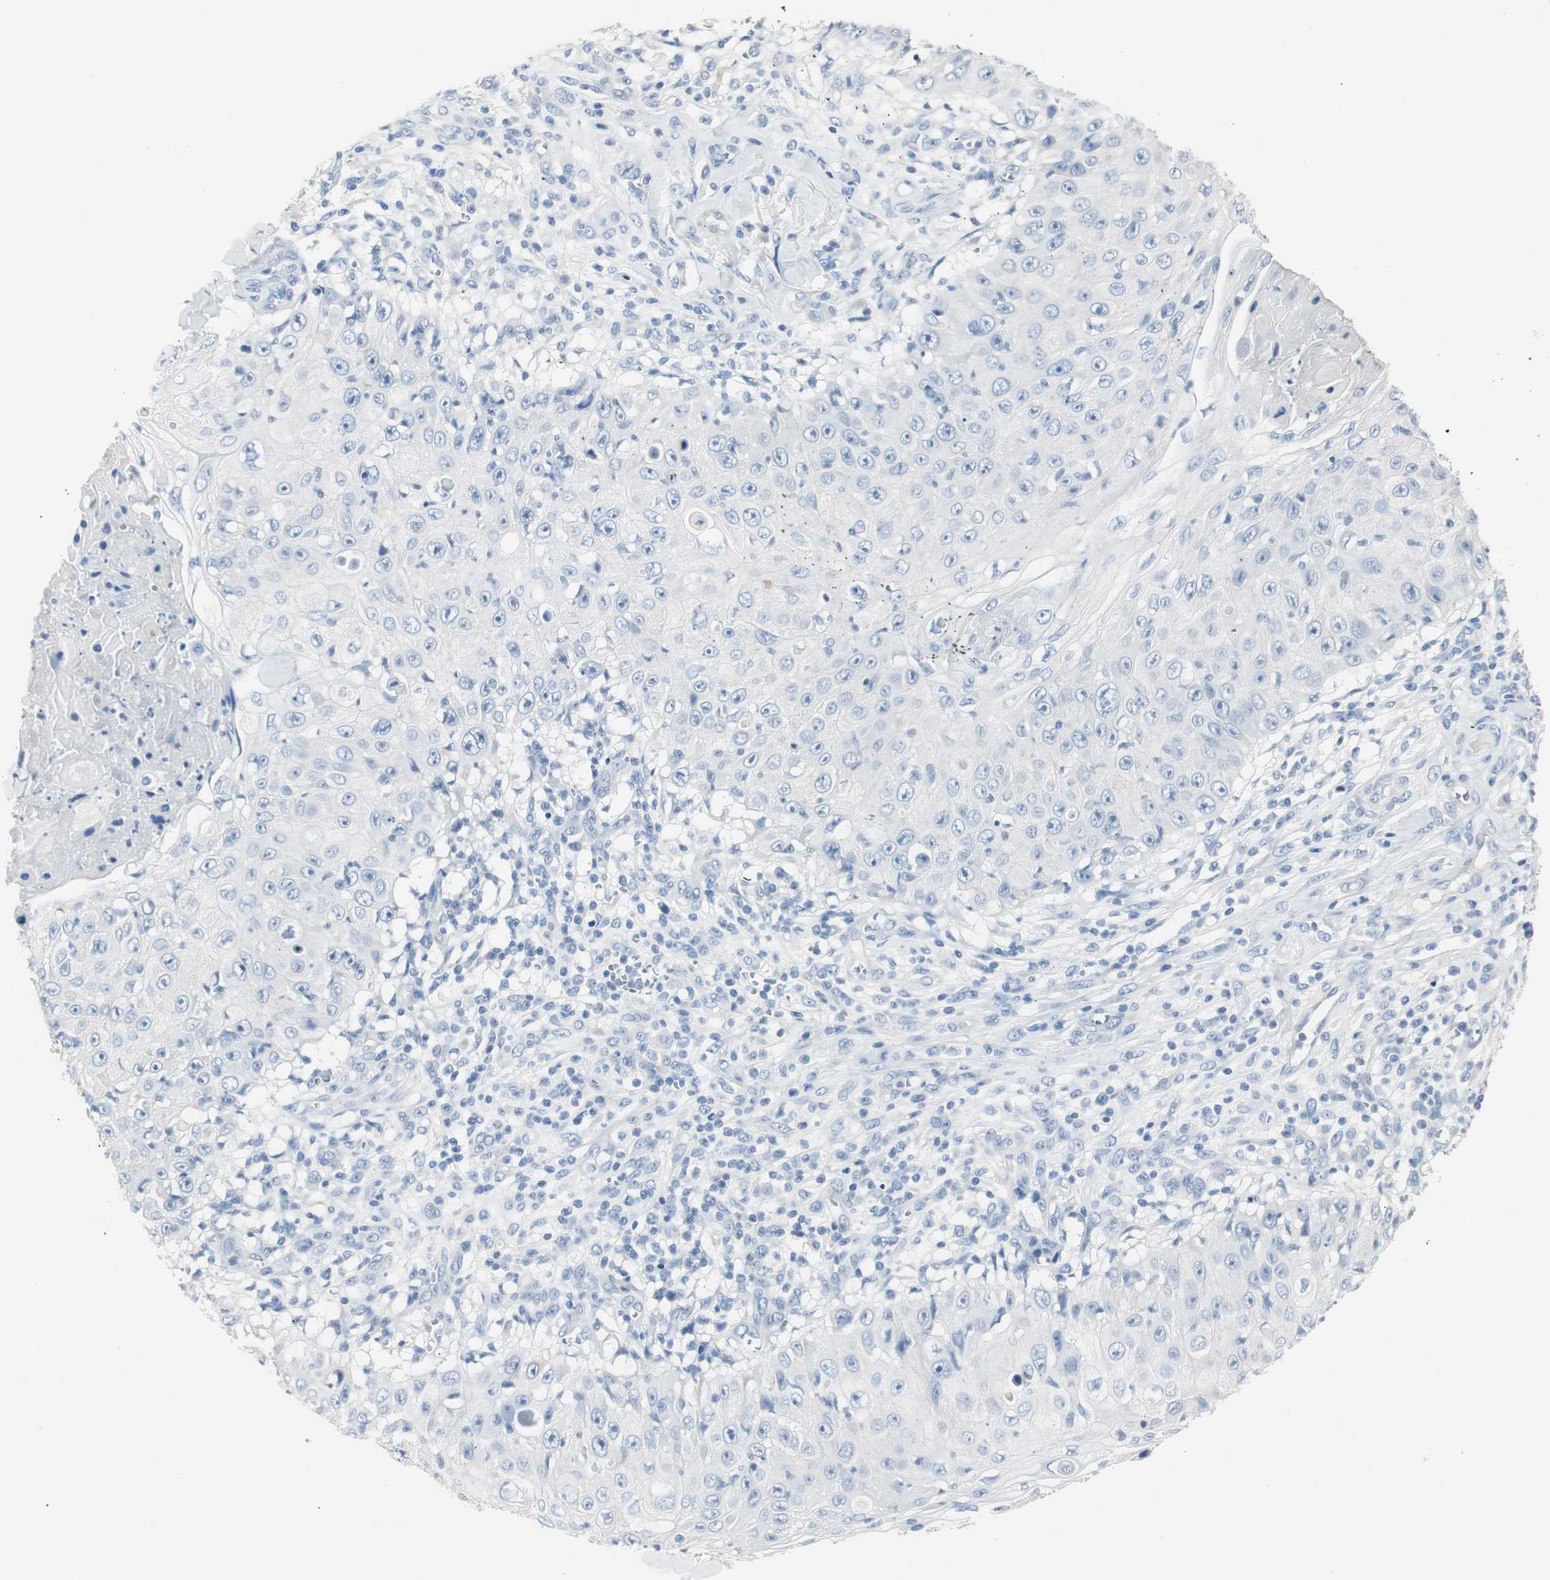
{"staining": {"intensity": "negative", "quantity": "none", "location": "none"}, "tissue": "skin cancer", "cell_type": "Tumor cells", "image_type": "cancer", "snomed": [{"axis": "morphology", "description": "Squamous cell carcinoma, NOS"}, {"axis": "topography", "description": "Skin"}], "caption": "A high-resolution micrograph shows IHC staining of skin squamous cell carcinoma, which reveals no significant staining in tumor cells.", "gene": "LRP2", "patient": {"sex": "male", "age": 86}}